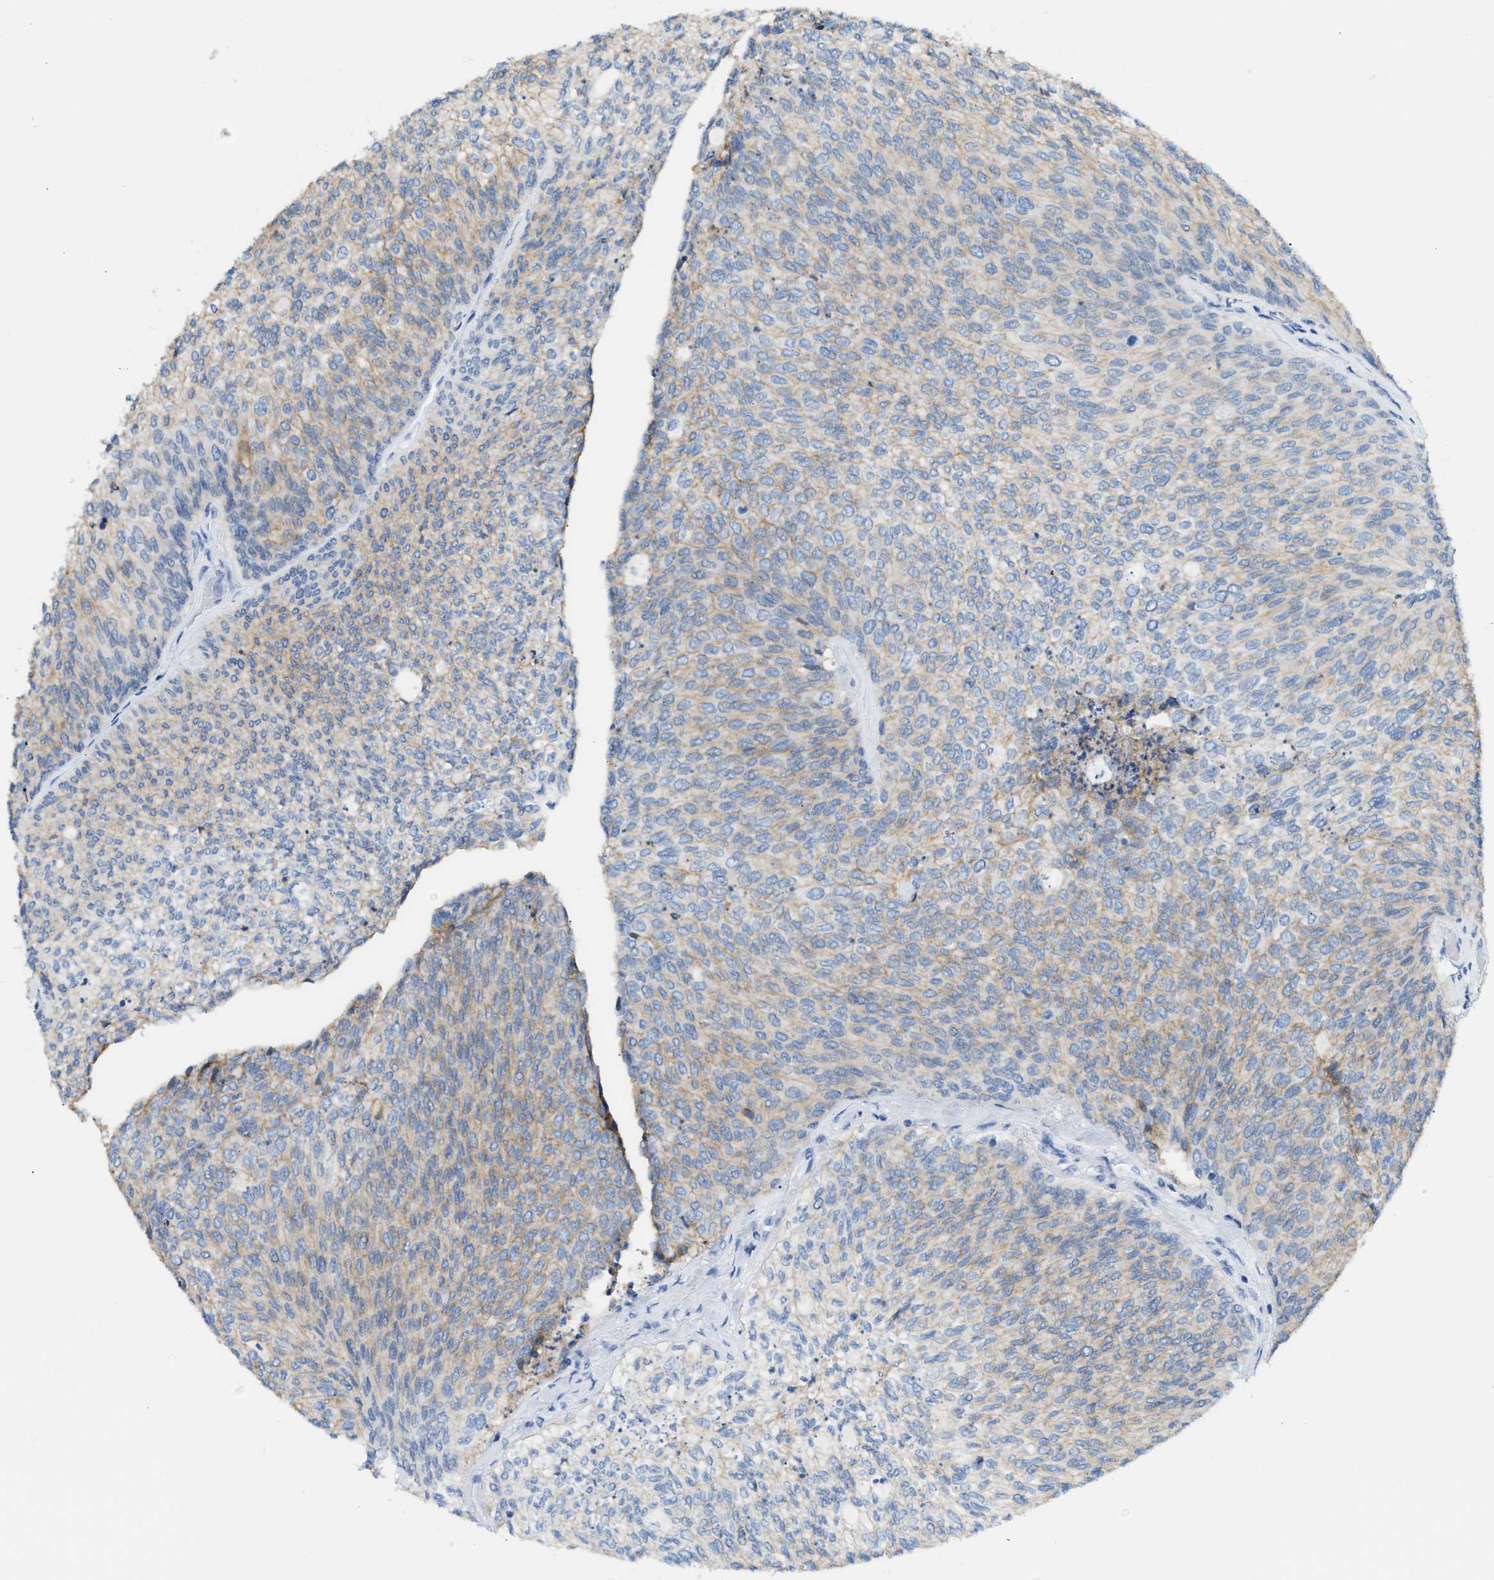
{"staining": {"intensity": "weak", "quantity": ">75%", "location": "cytoplasmic/membranous"}, "tissue": "urothelial cancer", "cell_type": "Tumor cells", "image_type": "cancer", "snomed": [{"axis": "morphology", "description": "Urothelial carcinoma, Low grade"}, {"axis": "topography", "description": "Urinary bladder"}], "caption": "Immunohistochemistry (IHC) (DAB (3,3'-diaminobenzidine)) staining of urothelial carcinoma (low-grade) exhibits weak cytoplasmic/membranous protein positivity in about >75% of tumor cells.", "gene": "ERBB2", "patient": {"sex": "female", "age": 79}}